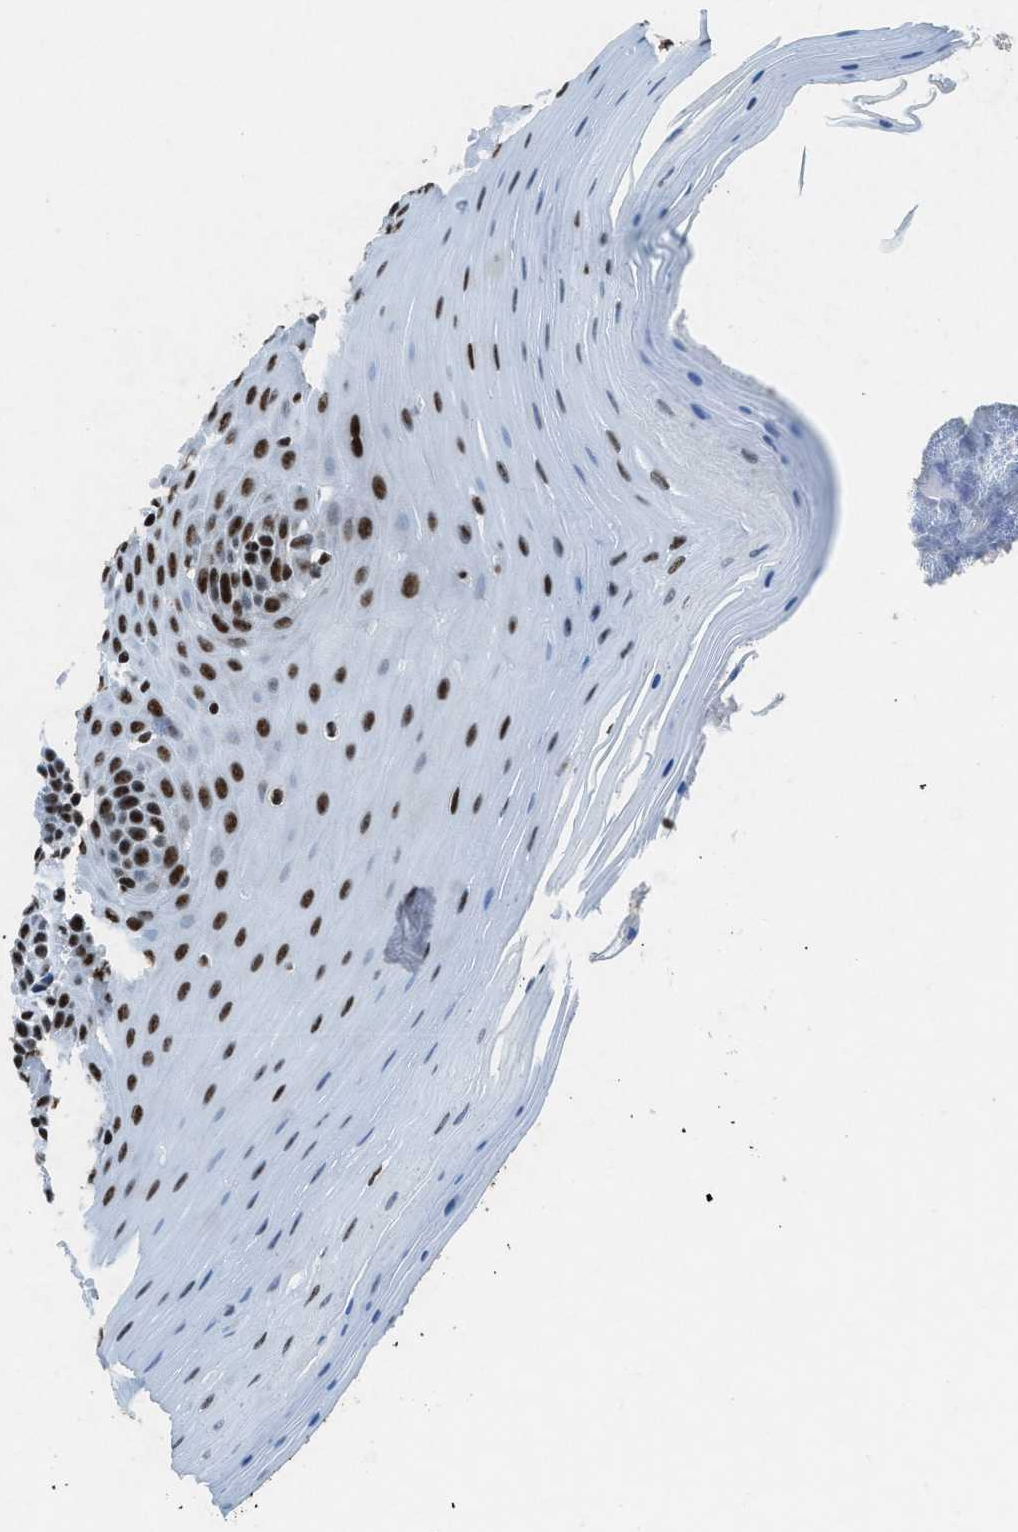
{"staining": {"intensity": "moderate", "quantity": ">75%", "location": "nuclear"}, "tissue": "oral mucosa", "cell_type": "Squamous epithelial cells", "image_type": "normal", "snomed": [{"axis": "morphology", "description": "Normal tissue, NOS"}, {"axis": "topography", "description": "Skeletal muscle"}, {"axis": "topography", "description": "Oral tissue"}], "caption": "A high-resolution histopathology image shows immunohistochemistry (IHC) staining of benign oral mucosa, which demonstrates moderate nuclear expression in about >75% of squamous epithelial cells. (Stains: DAB in brown, nuclei in blue, Microscopy: brightfield microscopy at high magnification).", "gene": "NXF1", "patient": {"sex": "male", "age": 58}}